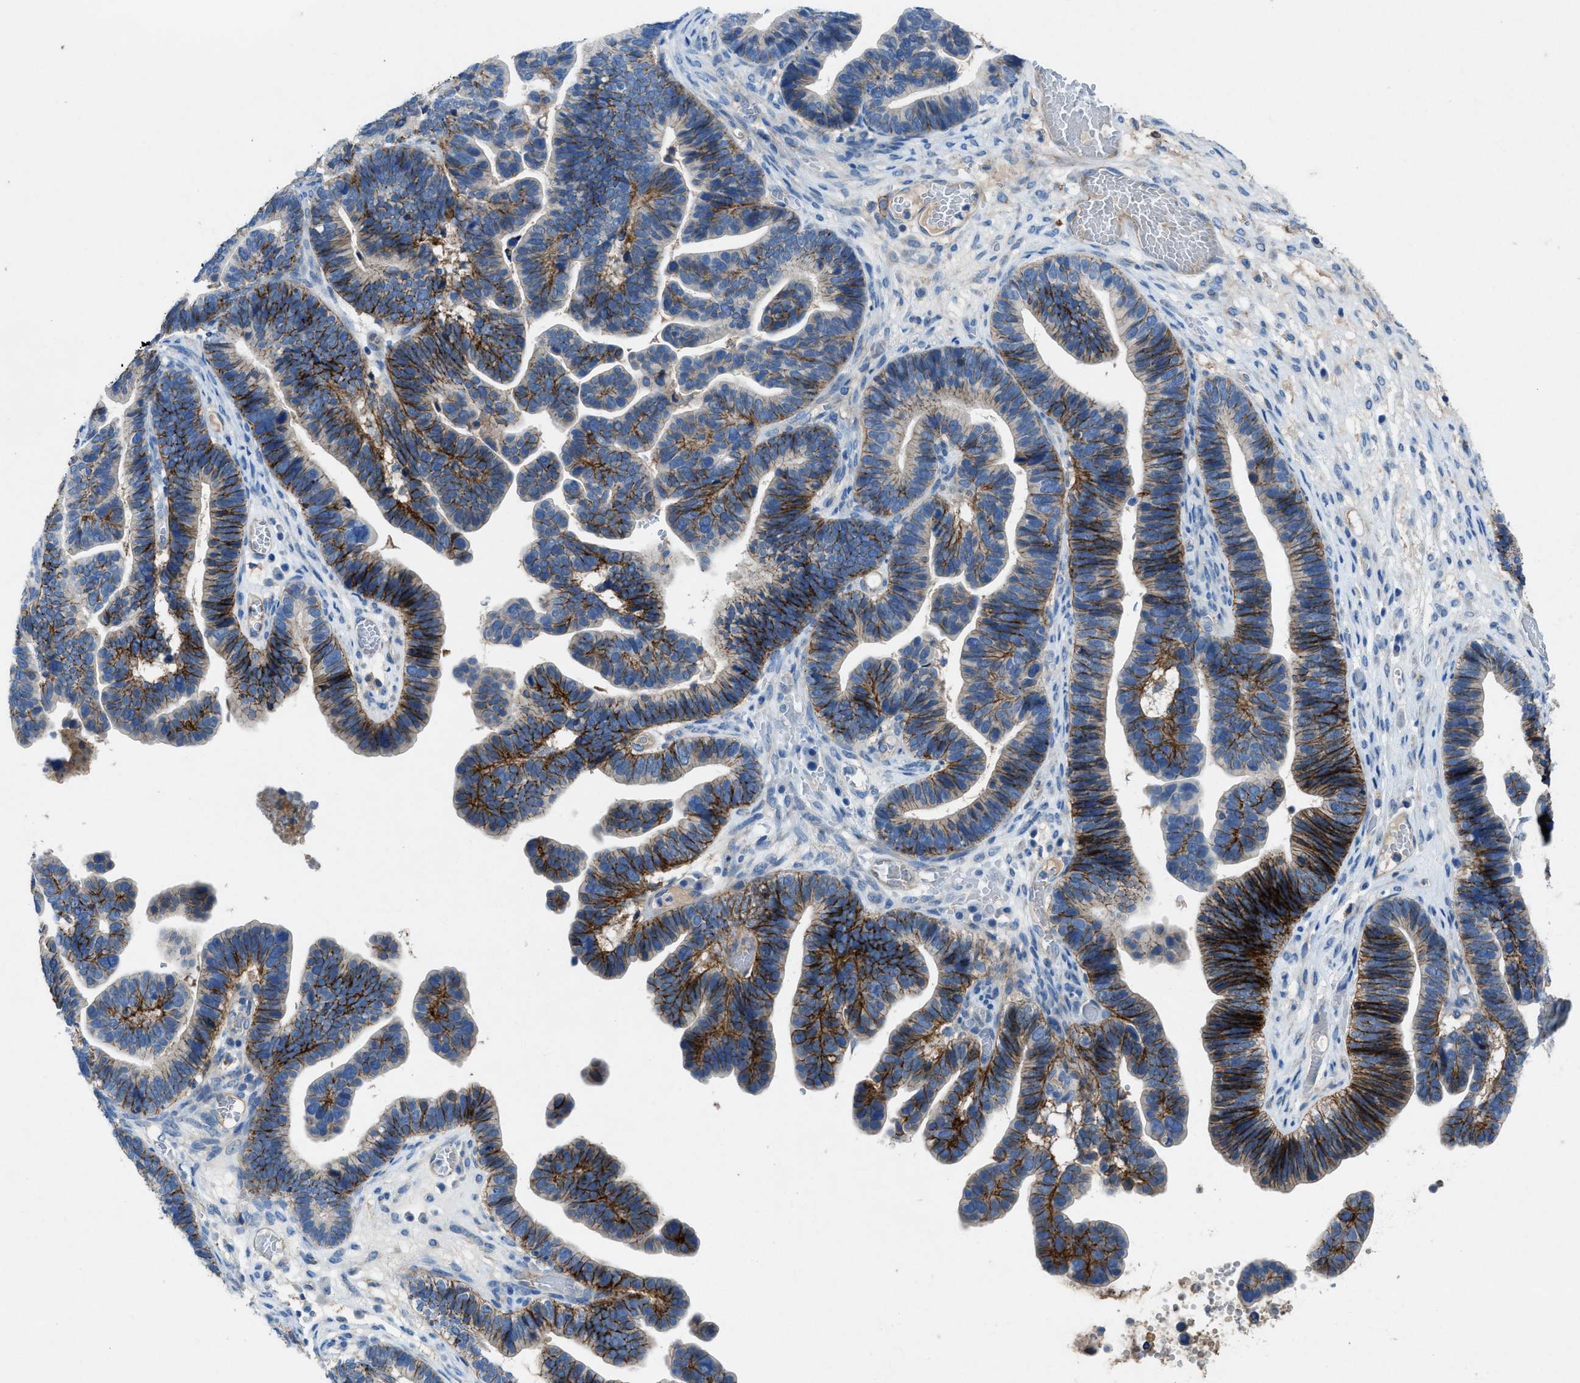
{"staining": {"intensity": "moderate", "quantity": ">75%", "location": "cytoplasmic/membranous"}, "tissue": "ovarian cancer", "cell_type": "Tumor cells", "image_type": "cancer", "snomed": [{"axis": "morphology", "description": "Cystadenocarcinoma, serous, NOS"}, {"axis": "topography", "description": "Ovary"}], "caption": "An immunohistochemistry photomicrograph of neoplastic tissue is shown. Protein staining in brown shows moderate cytoplasmic/membranous positivity in ovarian cancer within tumor cells. (DAB (3,3'-diaminobenzidine) = brown stain, brightfield microscopy at high magnification).", "gene": "PTGFRN", "patient": {"sex": "female", "age": 56}}